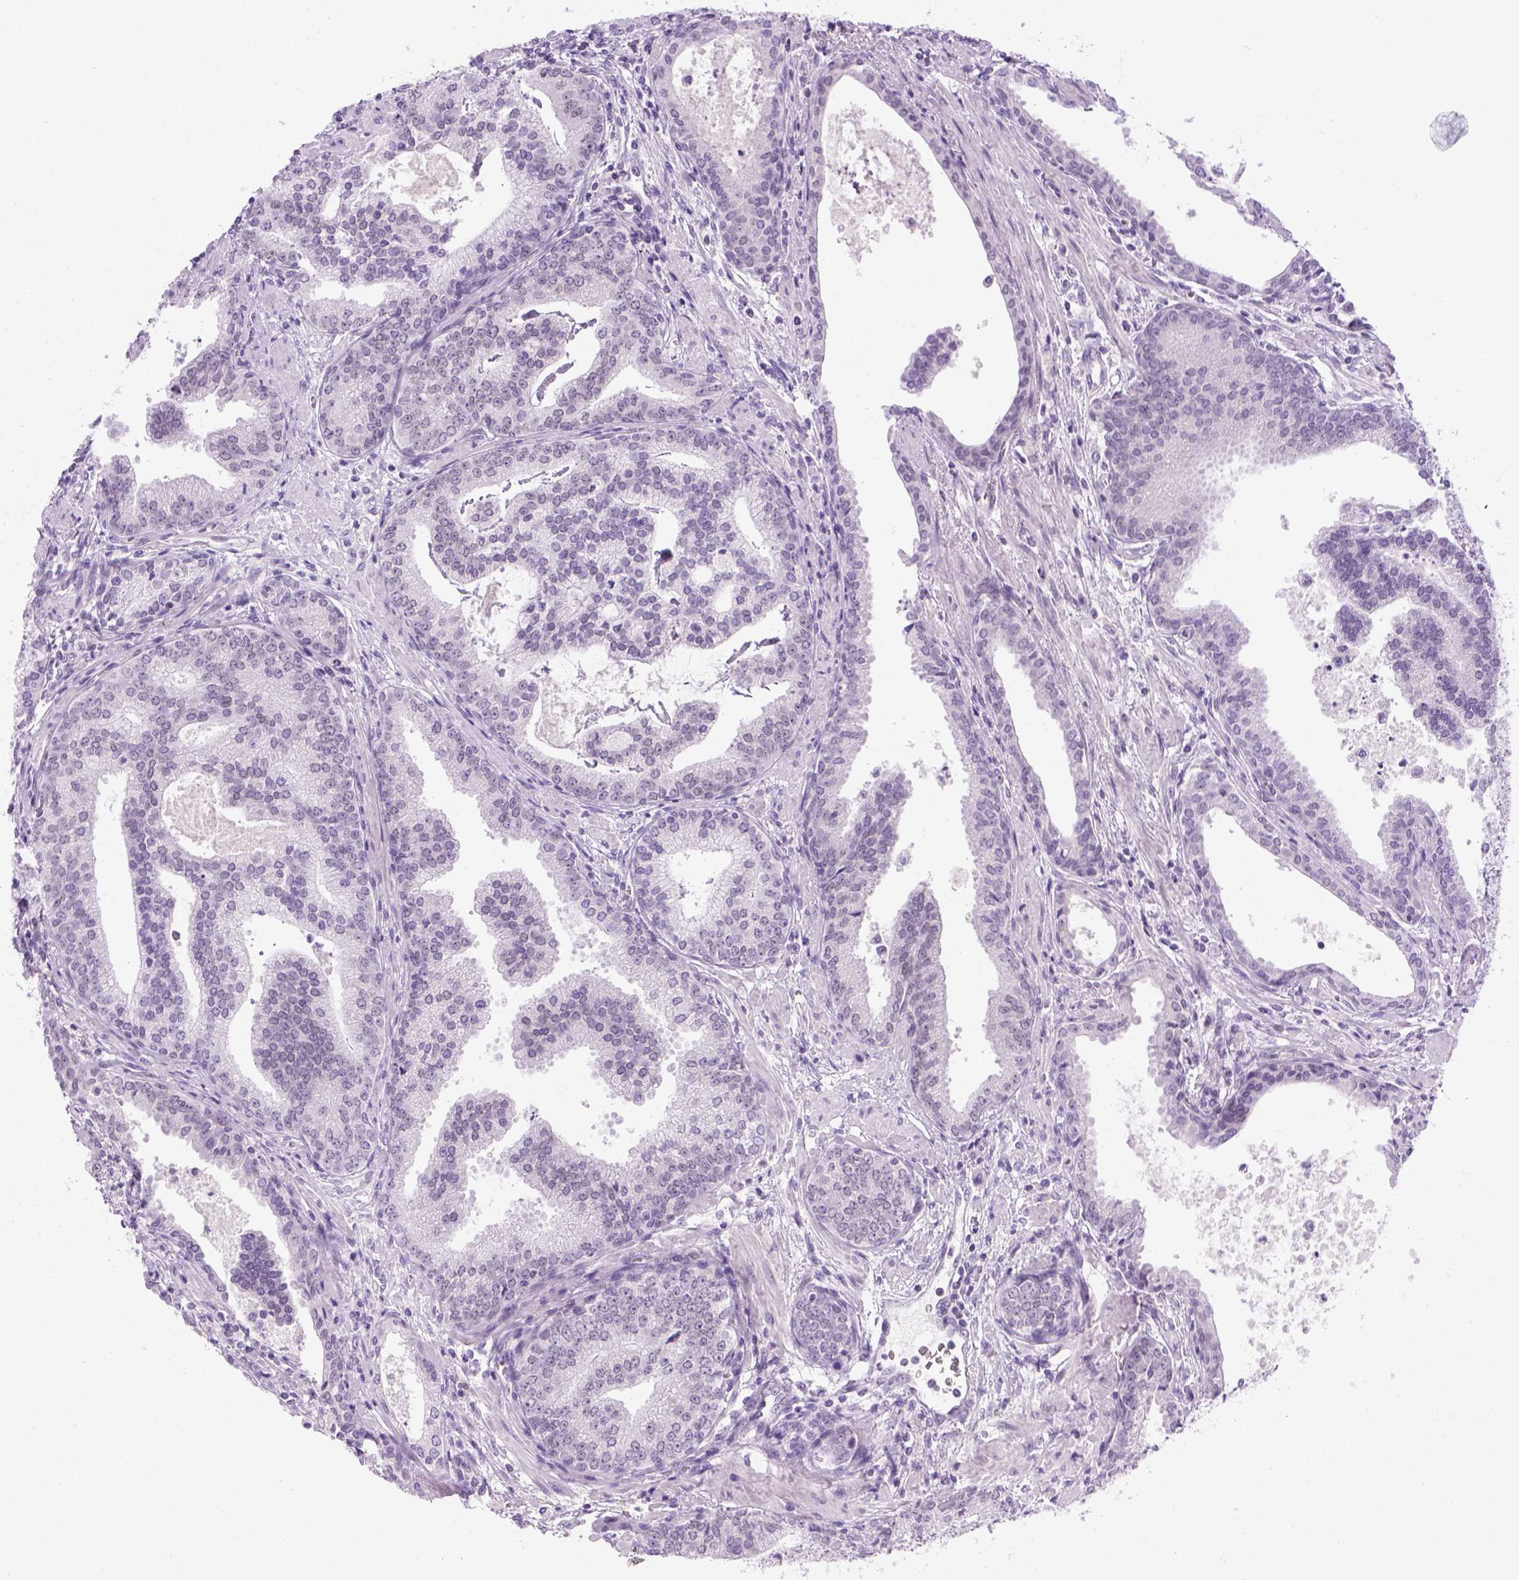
{"staining": {"intensity": "negative", "quantity": "none", "location": "none"}, "tissue": "prostate cancer", "cell_type": "Tumor cells", "image_type": "cancer", "snomed": [{"axis": "morphology", "description": "Adenocarcinoma, NOS"}, {"axis": "topography", "description": "Prostate"}], "caption": "Tumor cells show no significant expression in prostate cancer (adenocarcinoma). Nuclei are stained in blue.", "gene": "FAM184B", "patient": {"sex": "male", "age": 64}}